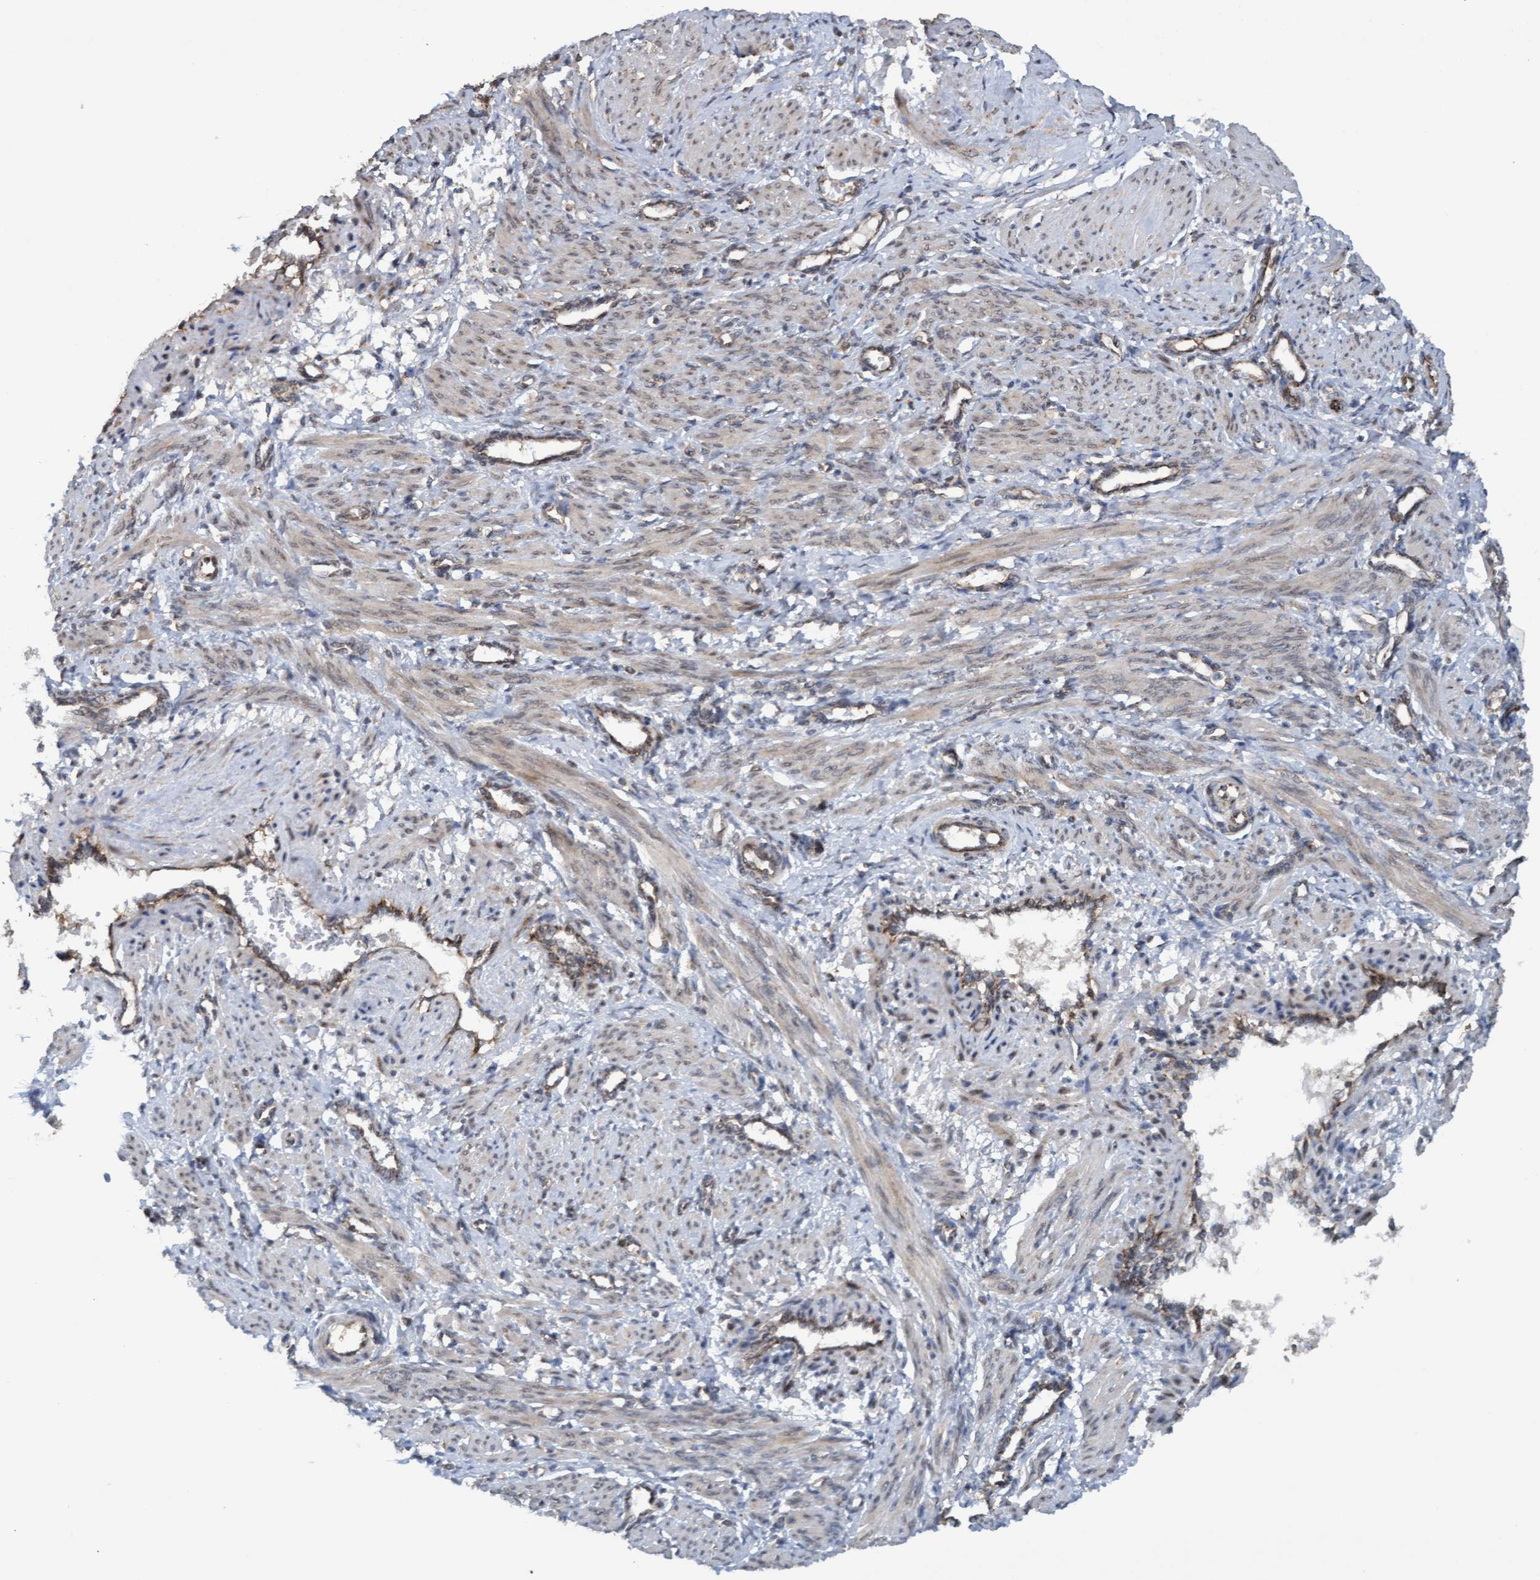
{"staining": {"intensity": "weak", "quantity": "<25%", "location": "cytoplasmic/membranous"}, "tissue": "smooth muscle", "cell_type": "Smooth muscle cells", "image_type": "normal", "snomed": [{"axis": "morphology", "description": "Normal tissue, NOS"}, {"axis": "topography", "description": "Endometrium"}], "caption": "IHC of normal human smooth muscle demonstrates no staining in smooth muscle cells.", "gene": "MGLL", "patient": {"sex": "female", "age": 33}}